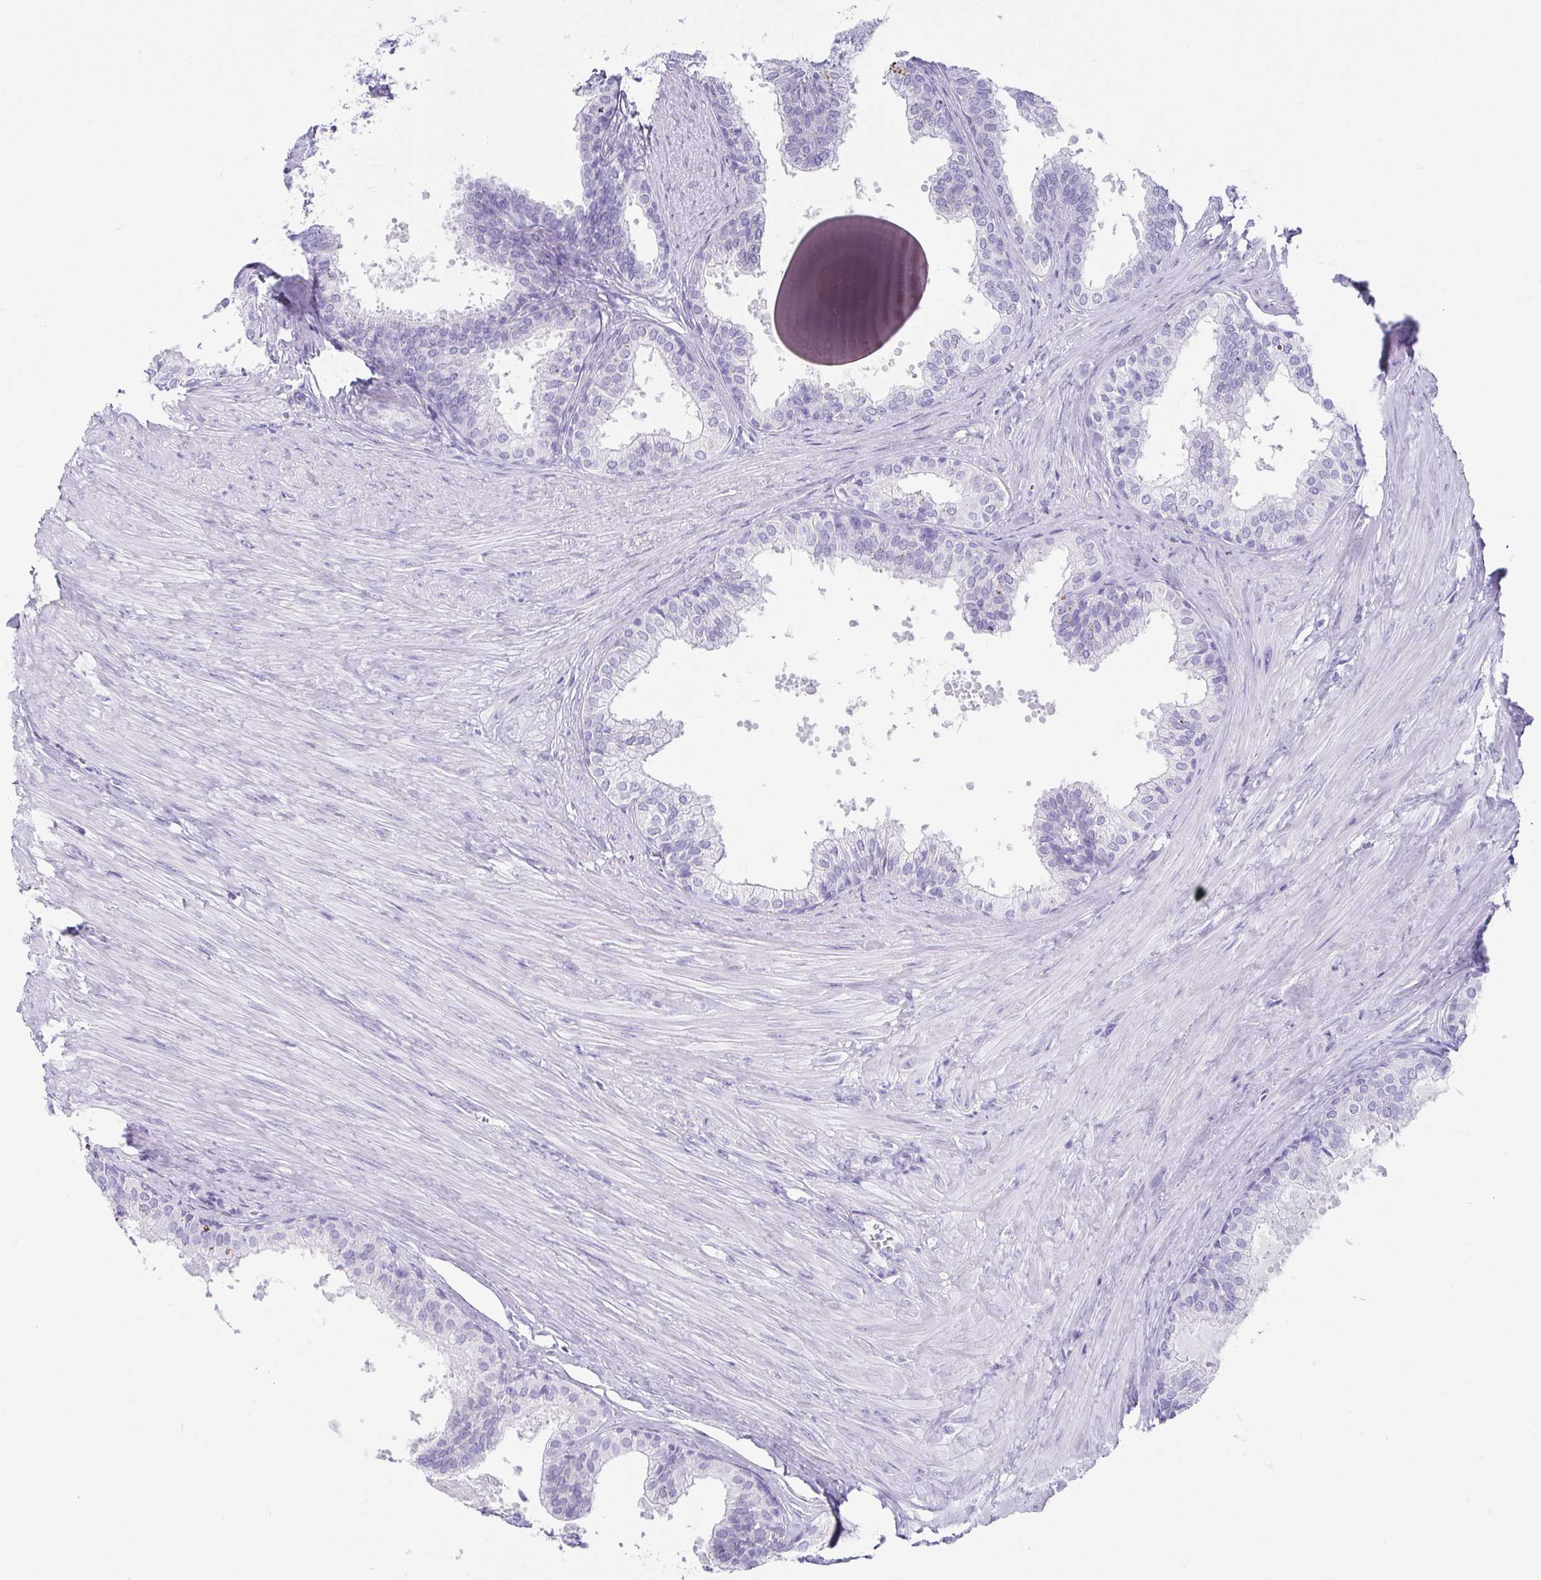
{"staining": {"intensity": "negative", "quantity": "none", "location": "none"}, "tissue": "prostate", "cell_type": "Glandular cells", "image_type": "normal", "snomed": [{"axis": "morphology", "description": "Normal tissue, NOS"}, {"axis": "topography", "description": "Prostate"}, {"axis": "topography", "description": "Peripheral nerve tissue"}], "caption": "High magnification brightfield microscopy of benign prostate stained with DAB (brown) and counterstained with hematoxylin (blue): glandular cells show no significant positivity. Nuclei are stained in blue.", "gene": "CD164L2", "patient": {"sex": "male", "age": 55}}